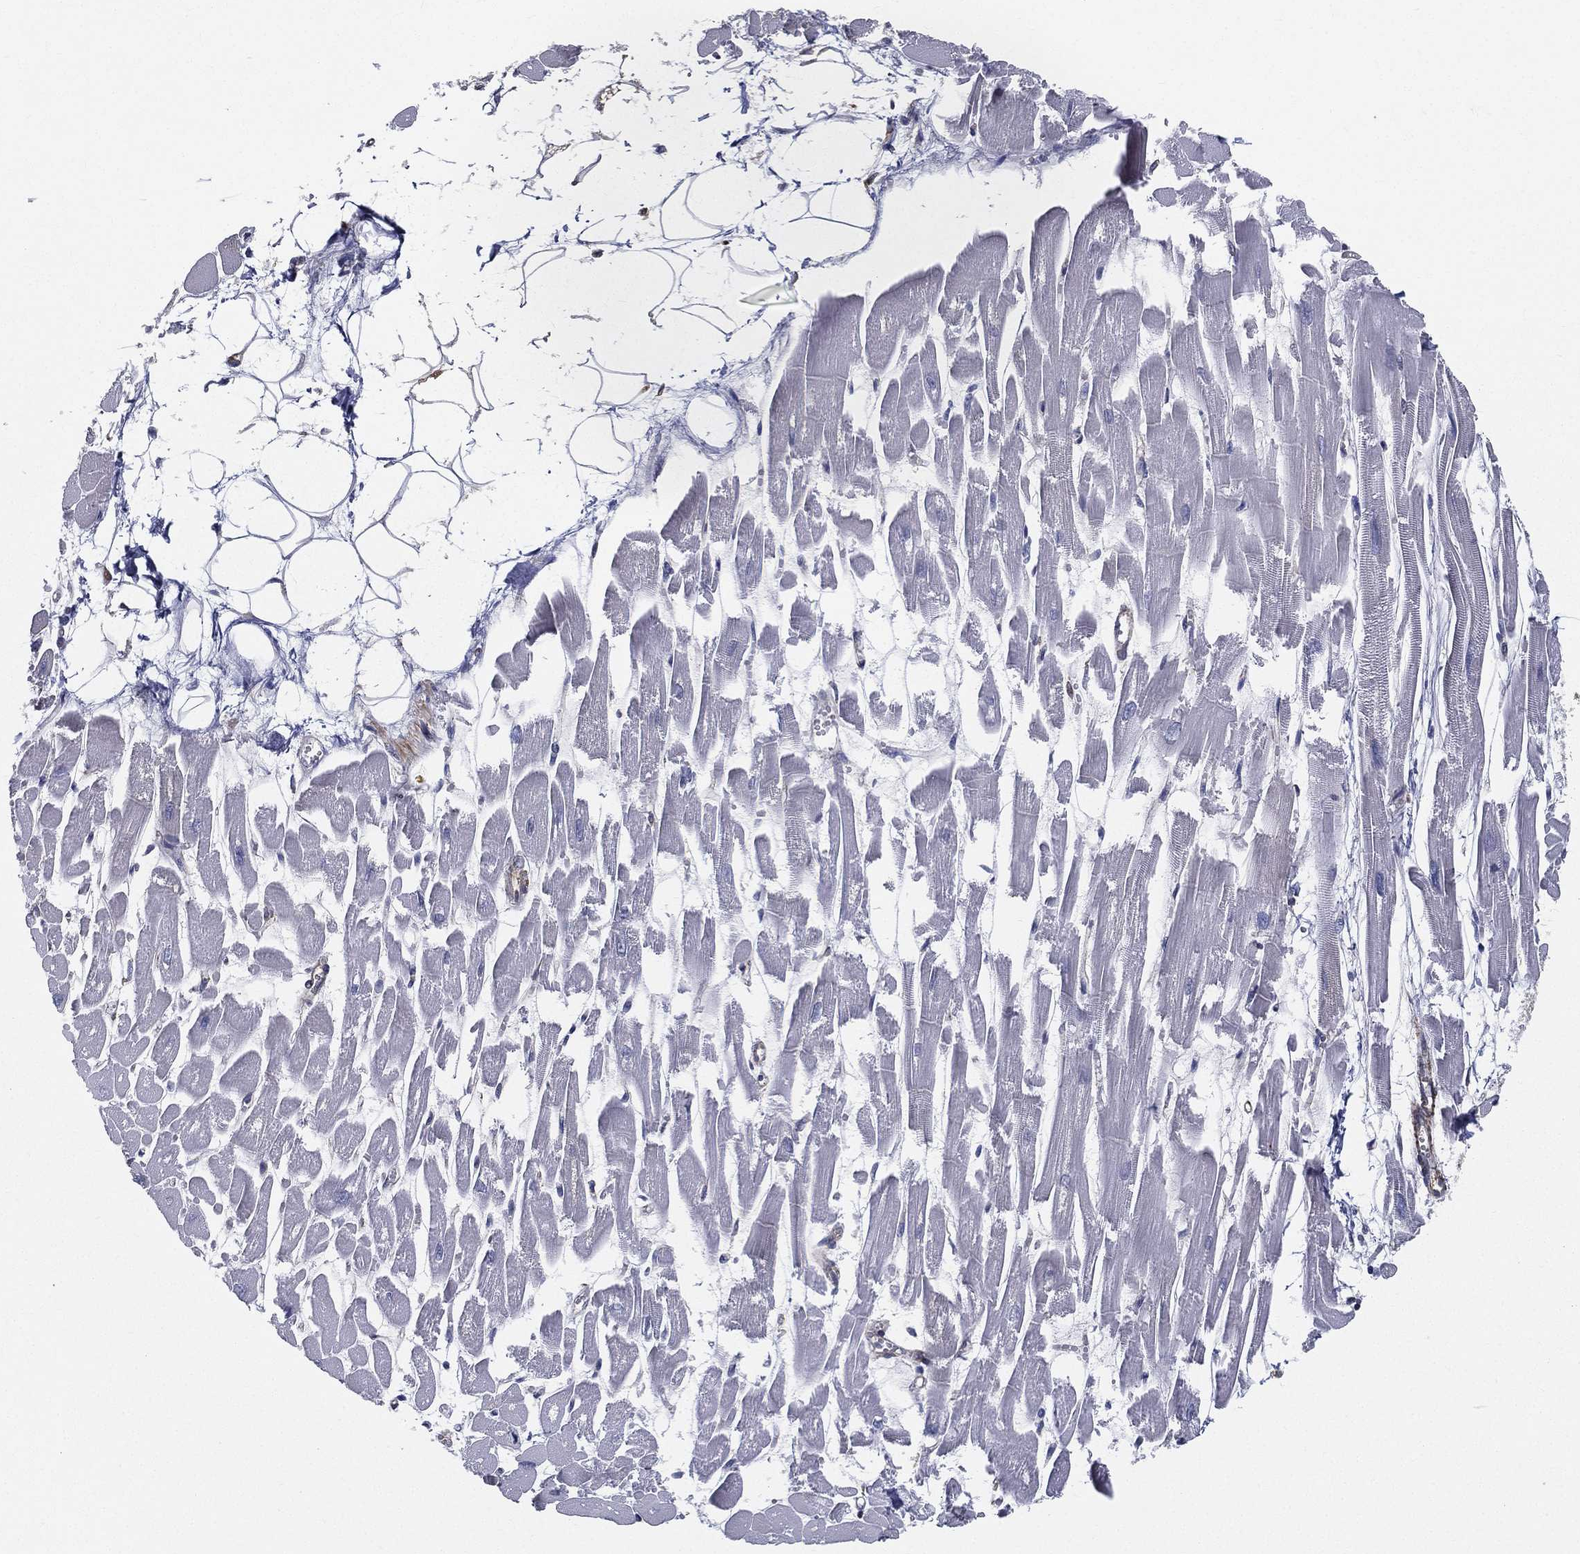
{"staining": {"intensity": "negative", "quantity": "none", "location": "none"}, "tissue": "heart muscle", "cell_type": "Cardiomyocytes", "image_type": "normal", "snomed": [{"axis": "morphology", "description": "Normal tissue, NOS"}, {"axis": "topography", "description": "Heart"}], "caption": "Micrograph shows no significant protein staining in cardiomyocytes of normal heart muscle. (Immunohistochemistry (ihc), brightfield microscopy, high magnification).", "gene": "LRRC56", "patient": {"sex": "female", "age": 52}}